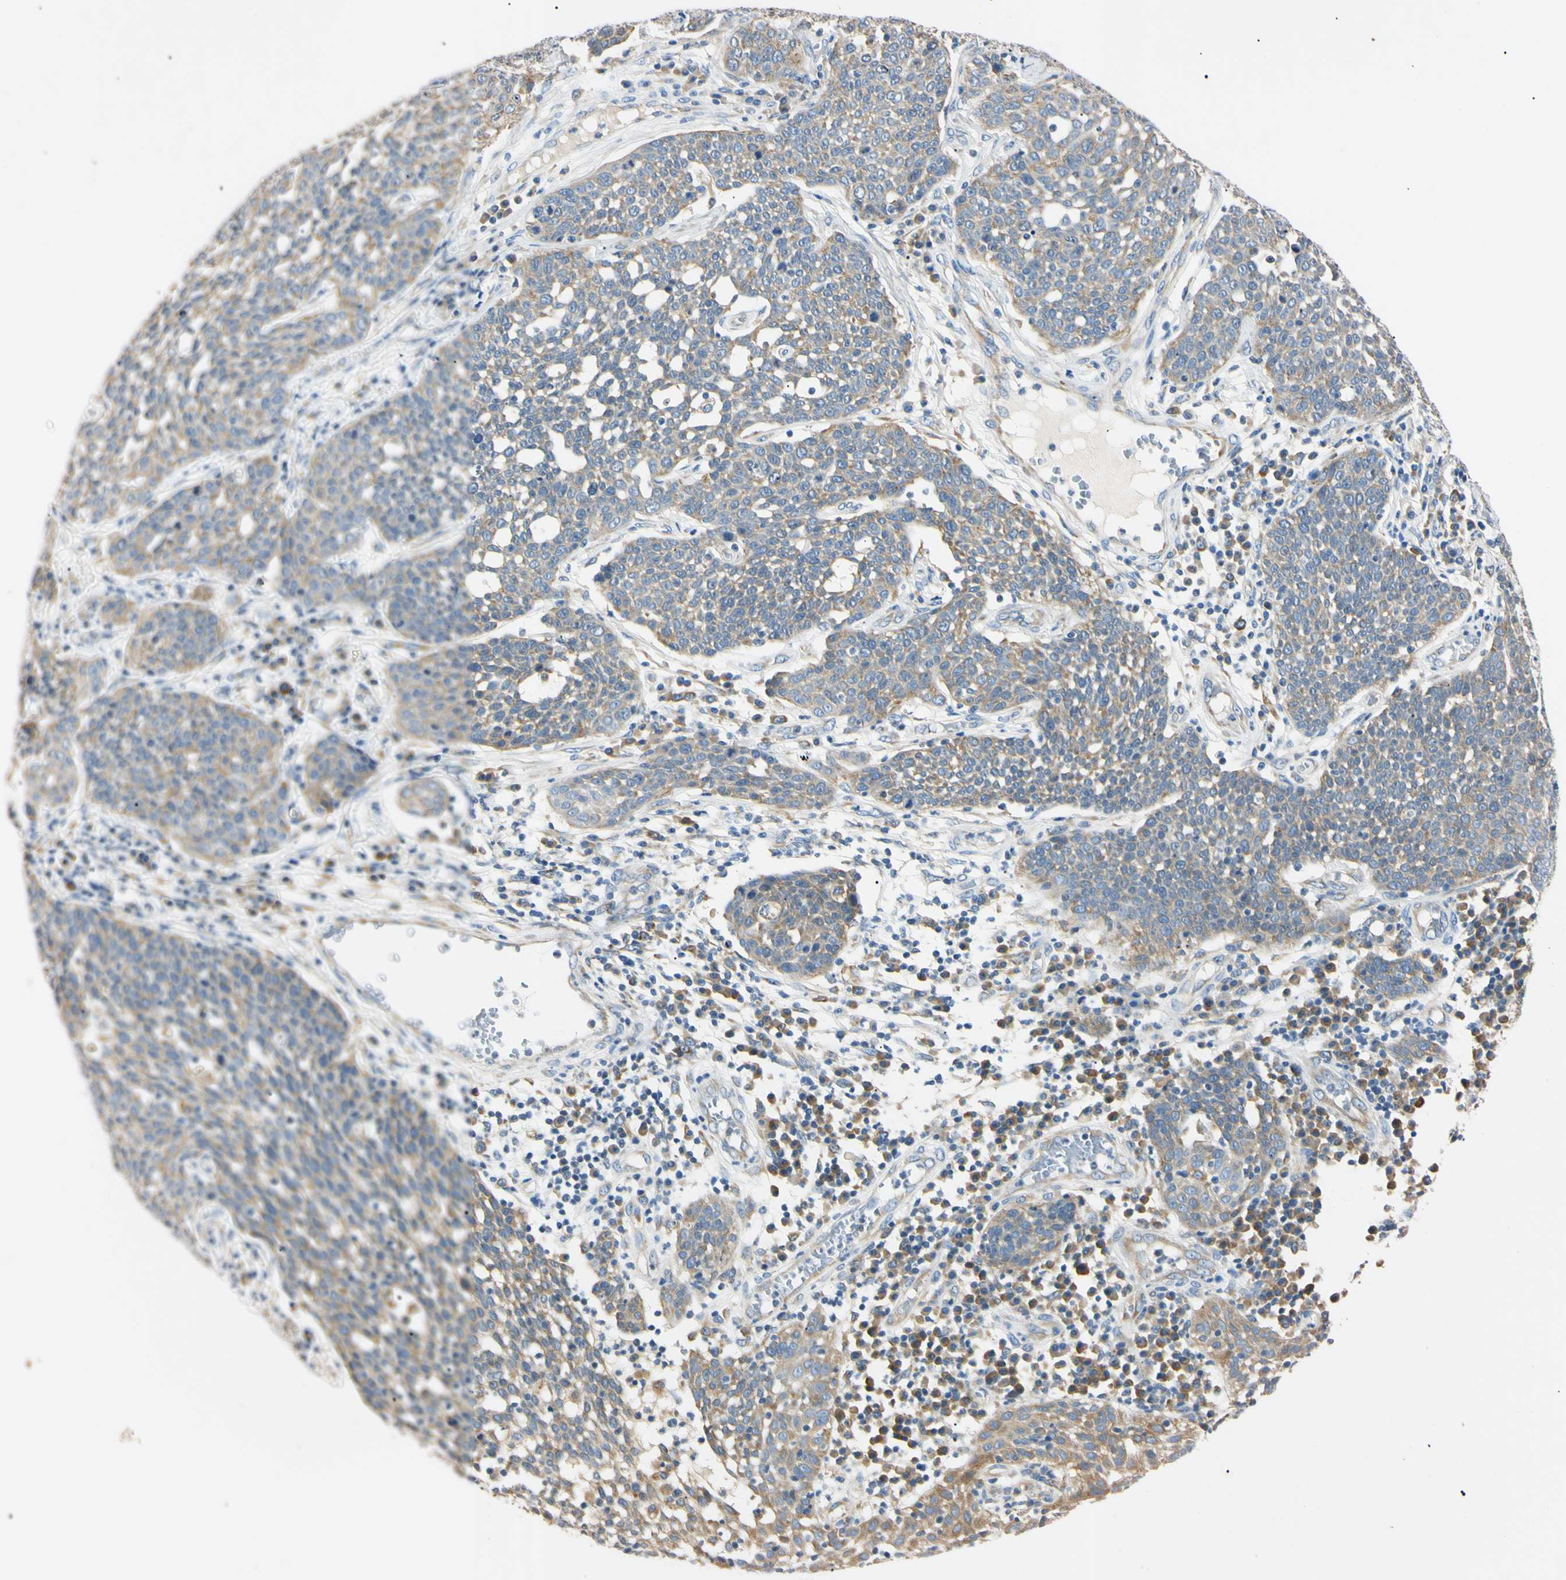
{"staining": {"intensity": "moderate", "quantity": ">75%", "location": "cytoplasmic/membranous"}, "tissue": "cervical cancer", "cell_type": "Tumor cells", "image_type": "cancer", "snomed": [{"axis": "morphology", "description": "Squamous cell carcinoma, NOS"}, {"axis": "topography", "description": "Cervix"}], "caption": "An image of cervical cancer (squamous cell carcinoma) stained for a protein displays moderate cytoplasmic/membranous brown staining in tumor cells. (IHC, brightfield microscopy, high magnification).", "gene": "DNAJB12", "patient": {"sex": "female", "age": 34}}